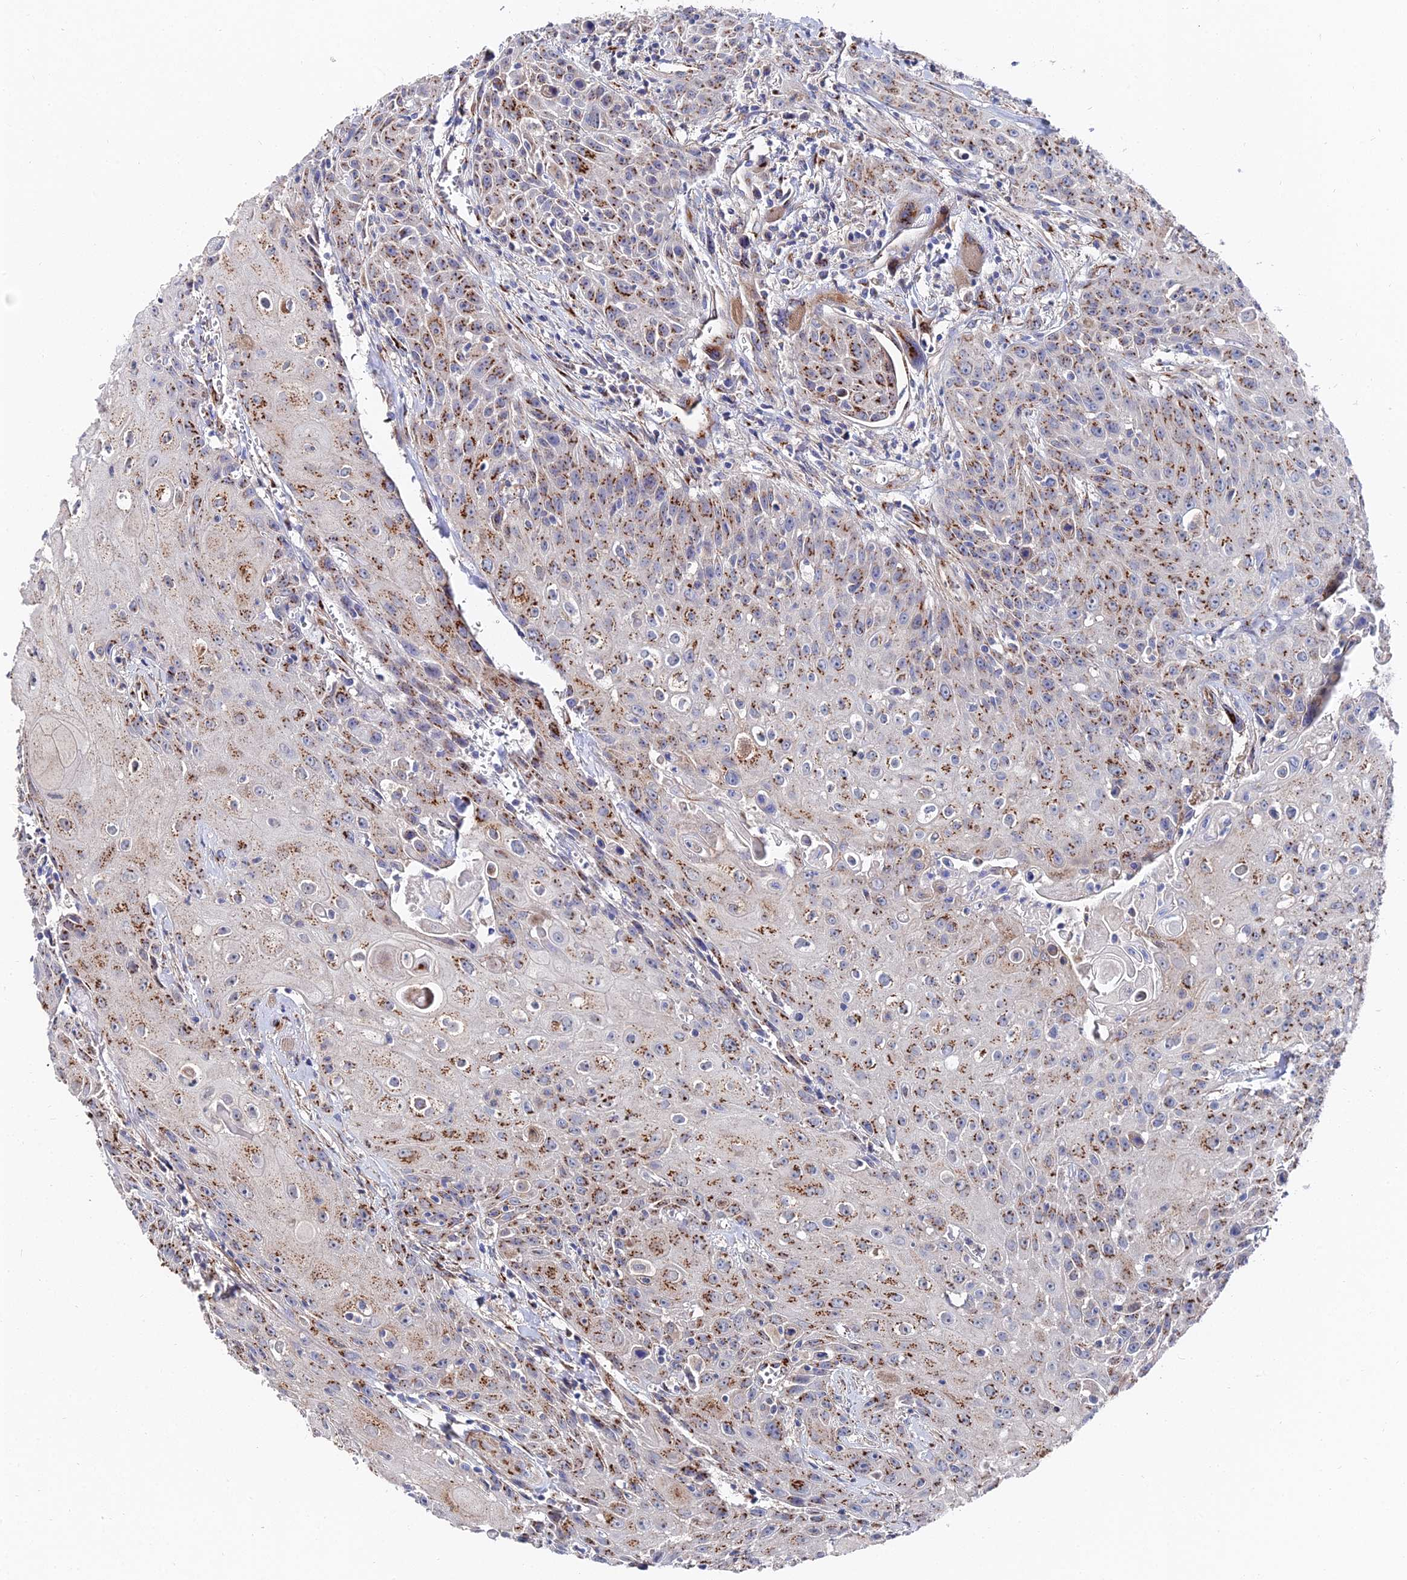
{"staining": {"intensity": "moderate", "quantity": ">75%", "location": "cytoplasmic/membranous"}, "tissue": "head and neck cancer", "cell_type": "Tumor cells", "image_type": "cancer", "snomed": [{"axis": "morphology", "description": "Squamous cell carcinoma, NOS"}, {"axis": "topography", "description": "Oral tissue"}, {"axis": "topography", "description": "Head-Neck"}], "caption": "DAB immunohistochemical staining of human head and neck cancer (squamous cell carcinoma) reveals moderate cytoplasmic/membranous protein positivity in about >75% of tumor cells.", "gene": "BORCS8", "patient": {"sex": "female", "age": 82}}